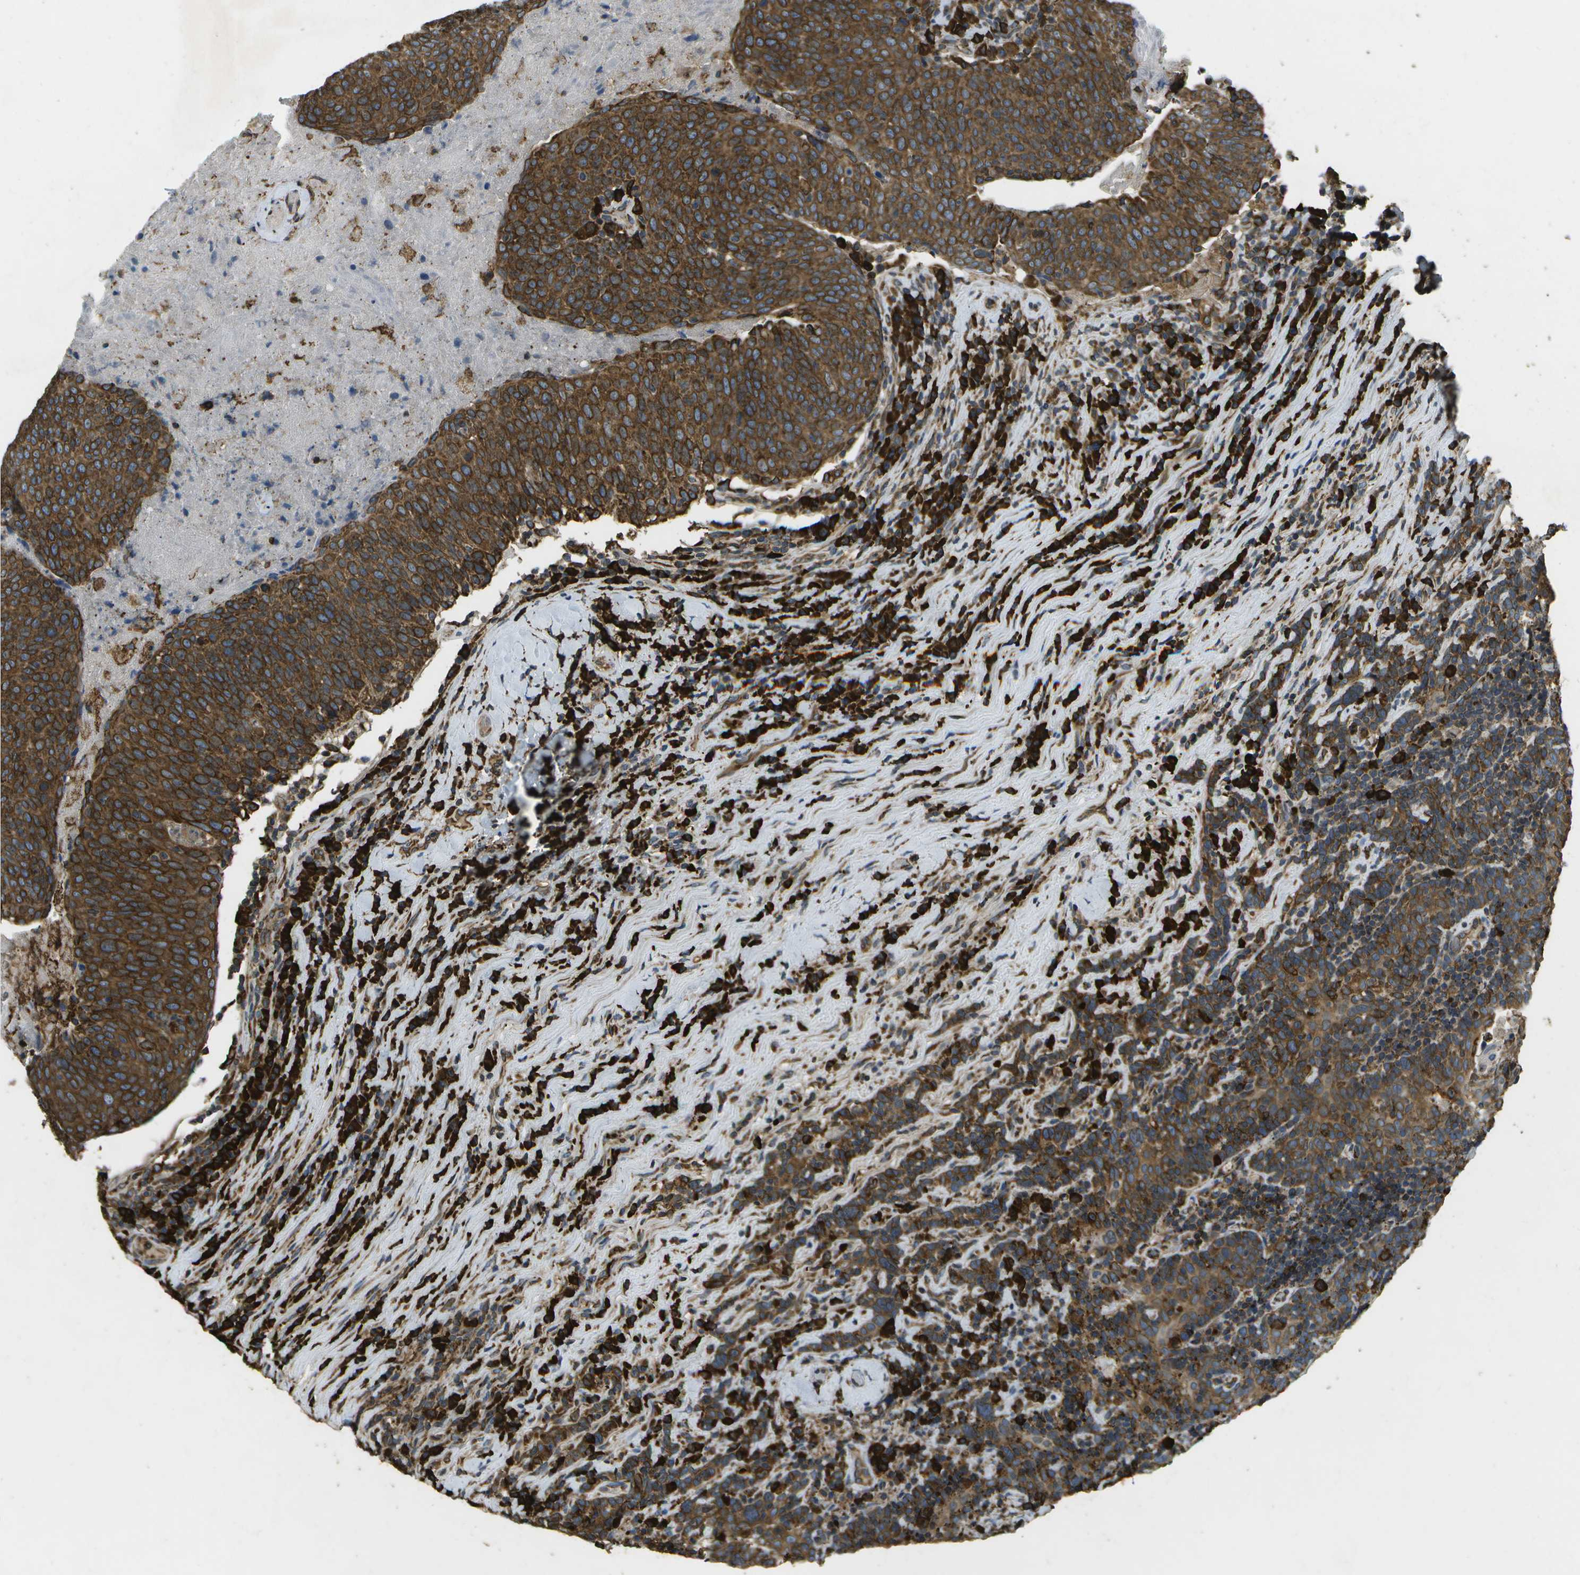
{"staining": {"intensity": "strong", "quantity": ">75%", "location": "cytoplasmic/membranous"}, "tissue": "head and neck cancer", "cell_type": "Tumor cells", "image_type": "cancer", "snomed": [{"axis": "morphology", "description": "Squamous cell carcinoma, NOS"}, {"axis": "morphology", "description": "Squamous cell carcinoma, metastatic, NOS"}, {"axis": "topography", "description": "Lymph node"}, {"axis": "topography", "description": "Head-Neck"}], "caption": "Head and neck metastatic squamous cell carcinoma stained with a brown dye demonstrates strong cytoplasmic/membranous positive staining in about >75% of tumor cells.", "gene": "PDIA4", "patient": {"sex": "male", "age": 62}}